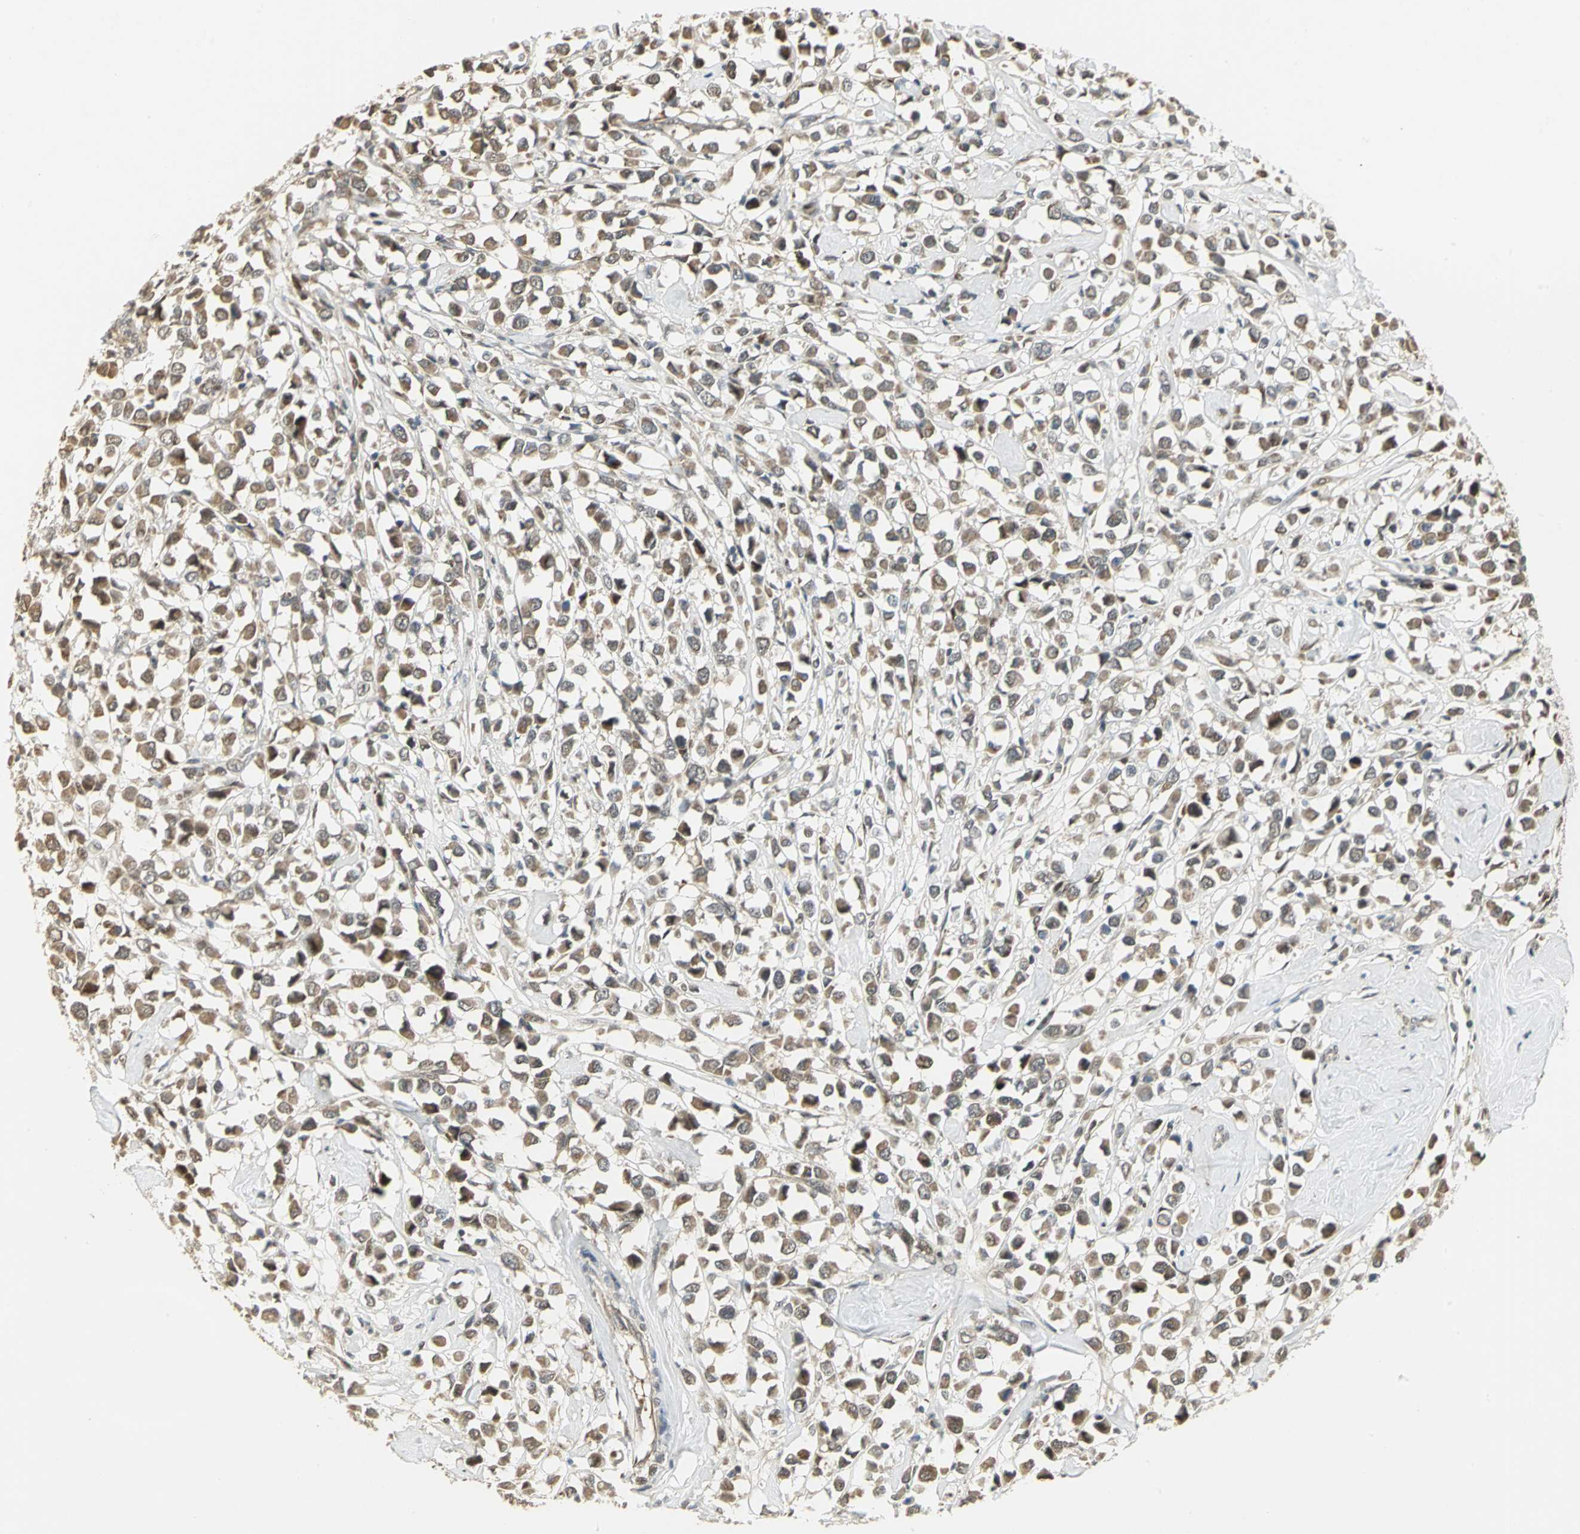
{"staining": {"intensity": "moderate", "quantity": ">75%", "location": "cytoplasmic/membranous"}, "tissue": "breast cancer", "cell_type": "Tumor cells", "image_type": "cancer", "snomed": [{"axis": "morphology", "description": "Duct carcinoma"}, {"axis": "topography", "description": "Breast"}], "caption": "This histopathology image reveals intraductal carcinoma (breast) stained with immunohistochemistry (IHC) to label a protein in brown. The cytoplasmic/membranous of tumor cells show moderate positivity for the protein. Nuclei are counter-stained blue.", "gene": "PSMC4", "patient": {"sex": "female", "age": 61}}